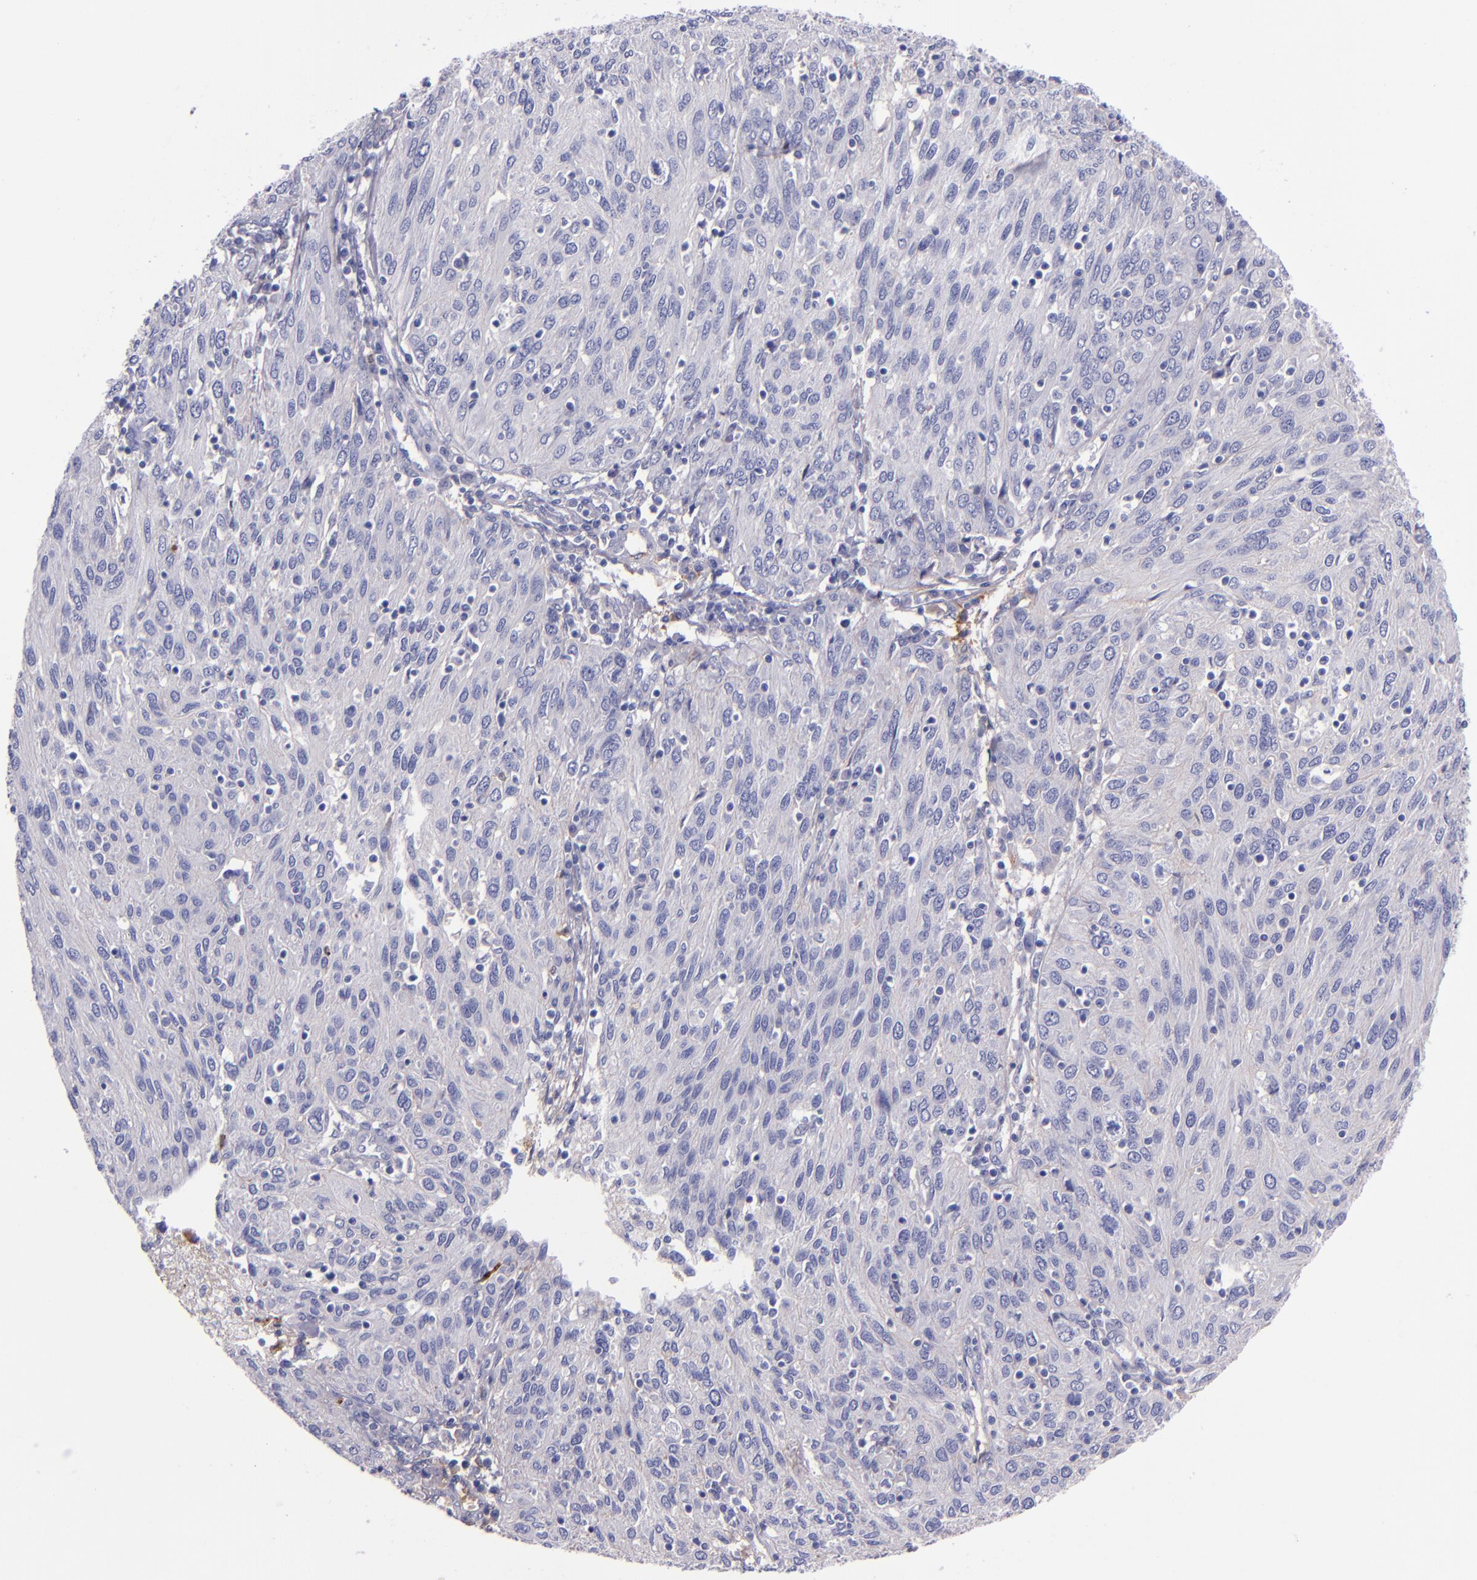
{"staining": {"intensity": "negative", "quantity": "none", "location": "none"}, "tissue": "ovarian cancer", "cell_type": "Tumor cells", "image_type": "cancer", "snomed": [{"axis": "morphology", "description": "Carcinoma, endometroid"}, {"axis": "topography", "description": "Ovary"}], "caption": "This is an immunohistochemistry photomicrograph of human ovarian endometroid carcinoma. There is no expression in tumor cells.", "gene": "KNG1", "patient": {"sex": "female", "age": 50}}